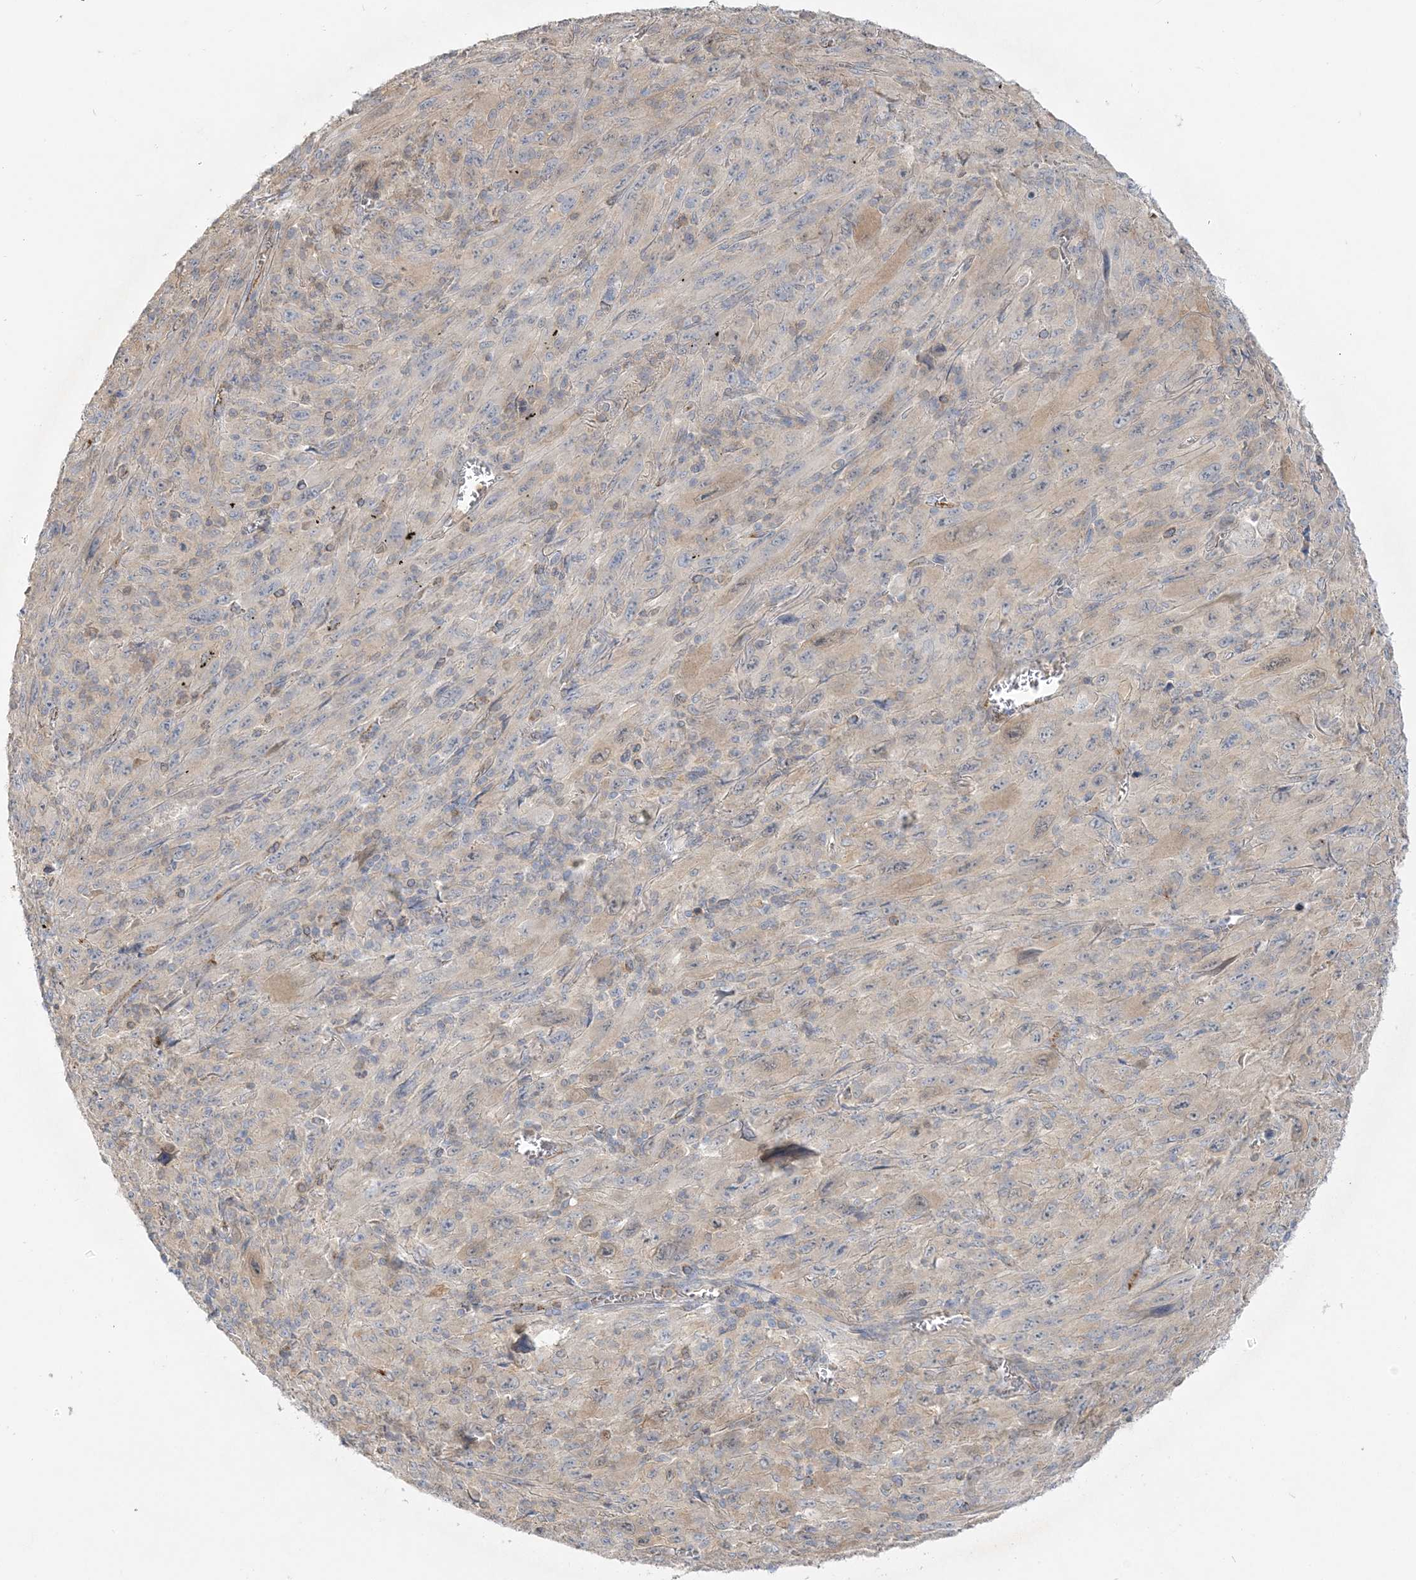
{"staining": {"intensity": "negative", "quantity": "none", "location": "none"}, "tissue": "melanoma", "cell_type": "Tumor cells", "image_type": "cancer", "snomed": [{"axis": "morphology", "description": "Malignant melanoma, Metastatic site"}, {"axis": "topography", "description": "Skin"}], "caption": "Human melanoma stained for a protein using IHC shows no expression in tumor cells.", "gene": "INPP1", "patient": {"sex": "female", "age": 56}}